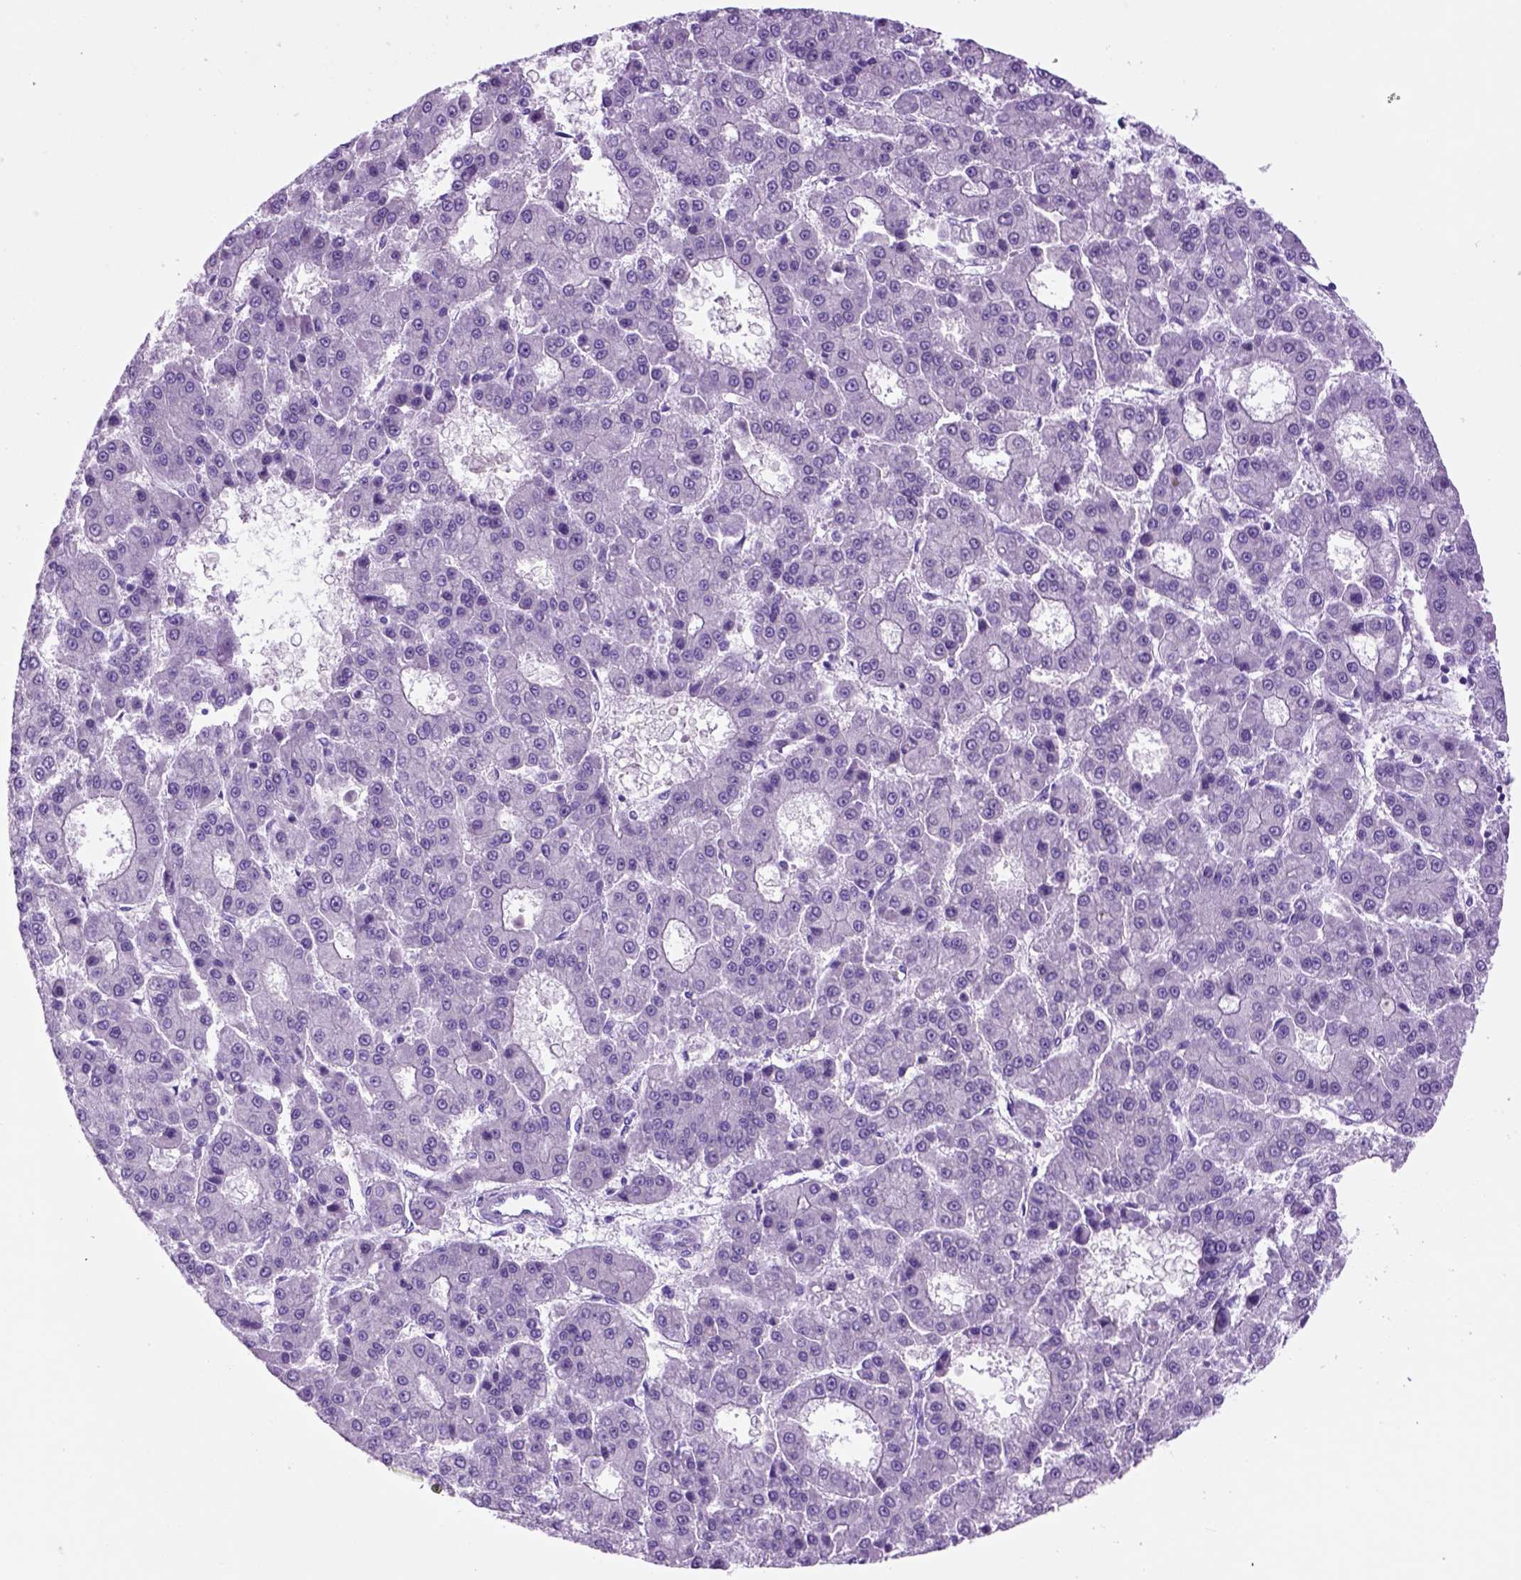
{"staining": {"intensity": "negative", "quantity": "none", "location": "none"}, "tissue": "liver cancer", "cell_type": "Tumor cells", "image_type": "cancer", "snomed": [{"axis": "morphology", "description": "Carcinoma, Hepatocellular, NOS"}, {"axis": "topography", "description": "Liver"}], "caption": "Tumor cells are negative for brown protein staining in liver hepatocellular carcinoma. Nuclei are stained in blue.", "gene": "HHIPL2", "patient": {"sex": "male", "age": 70}}